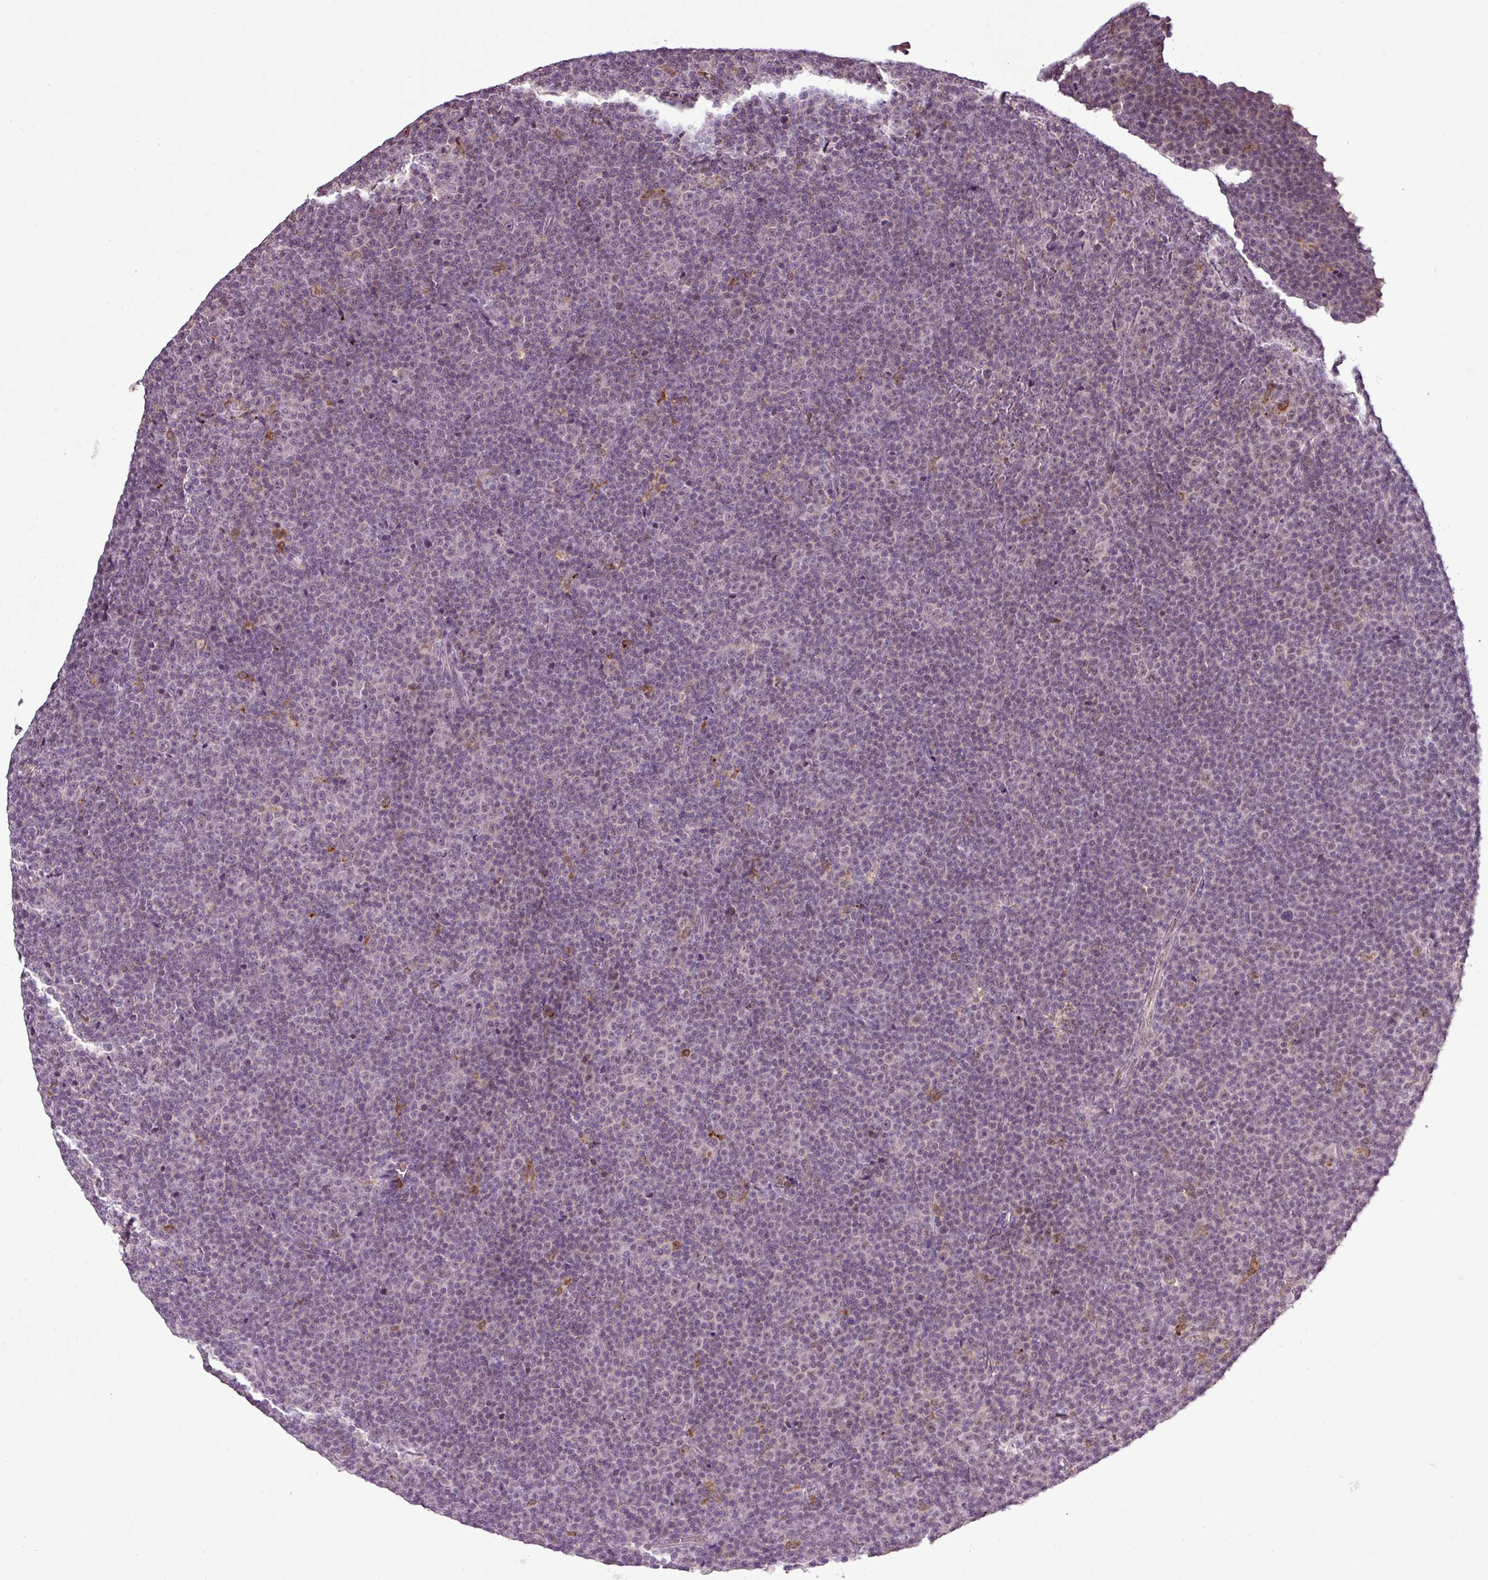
{"staining": {"intensity": "weak", "quantity": "<25%", "location": "nuclear"}, "tissue": "lymphoma", "cell_type": "Tumor cells", "image_type": "cancer", "snomed": [{"axis": "morphology", "description": "Malignant lymphoma, non-Hodgkin's type, Low grade"}, {"axis": "topography", "description": "Lymph node"}], "caption": "Human malignant lymphoma, non-Hodgkin's type (low-grade) stained for a protein using immunohistochemistry (IHC) shows no staining in tumor cells.", "gene": "SMCO4", "patient": {"sex": "female", "age": 67}}